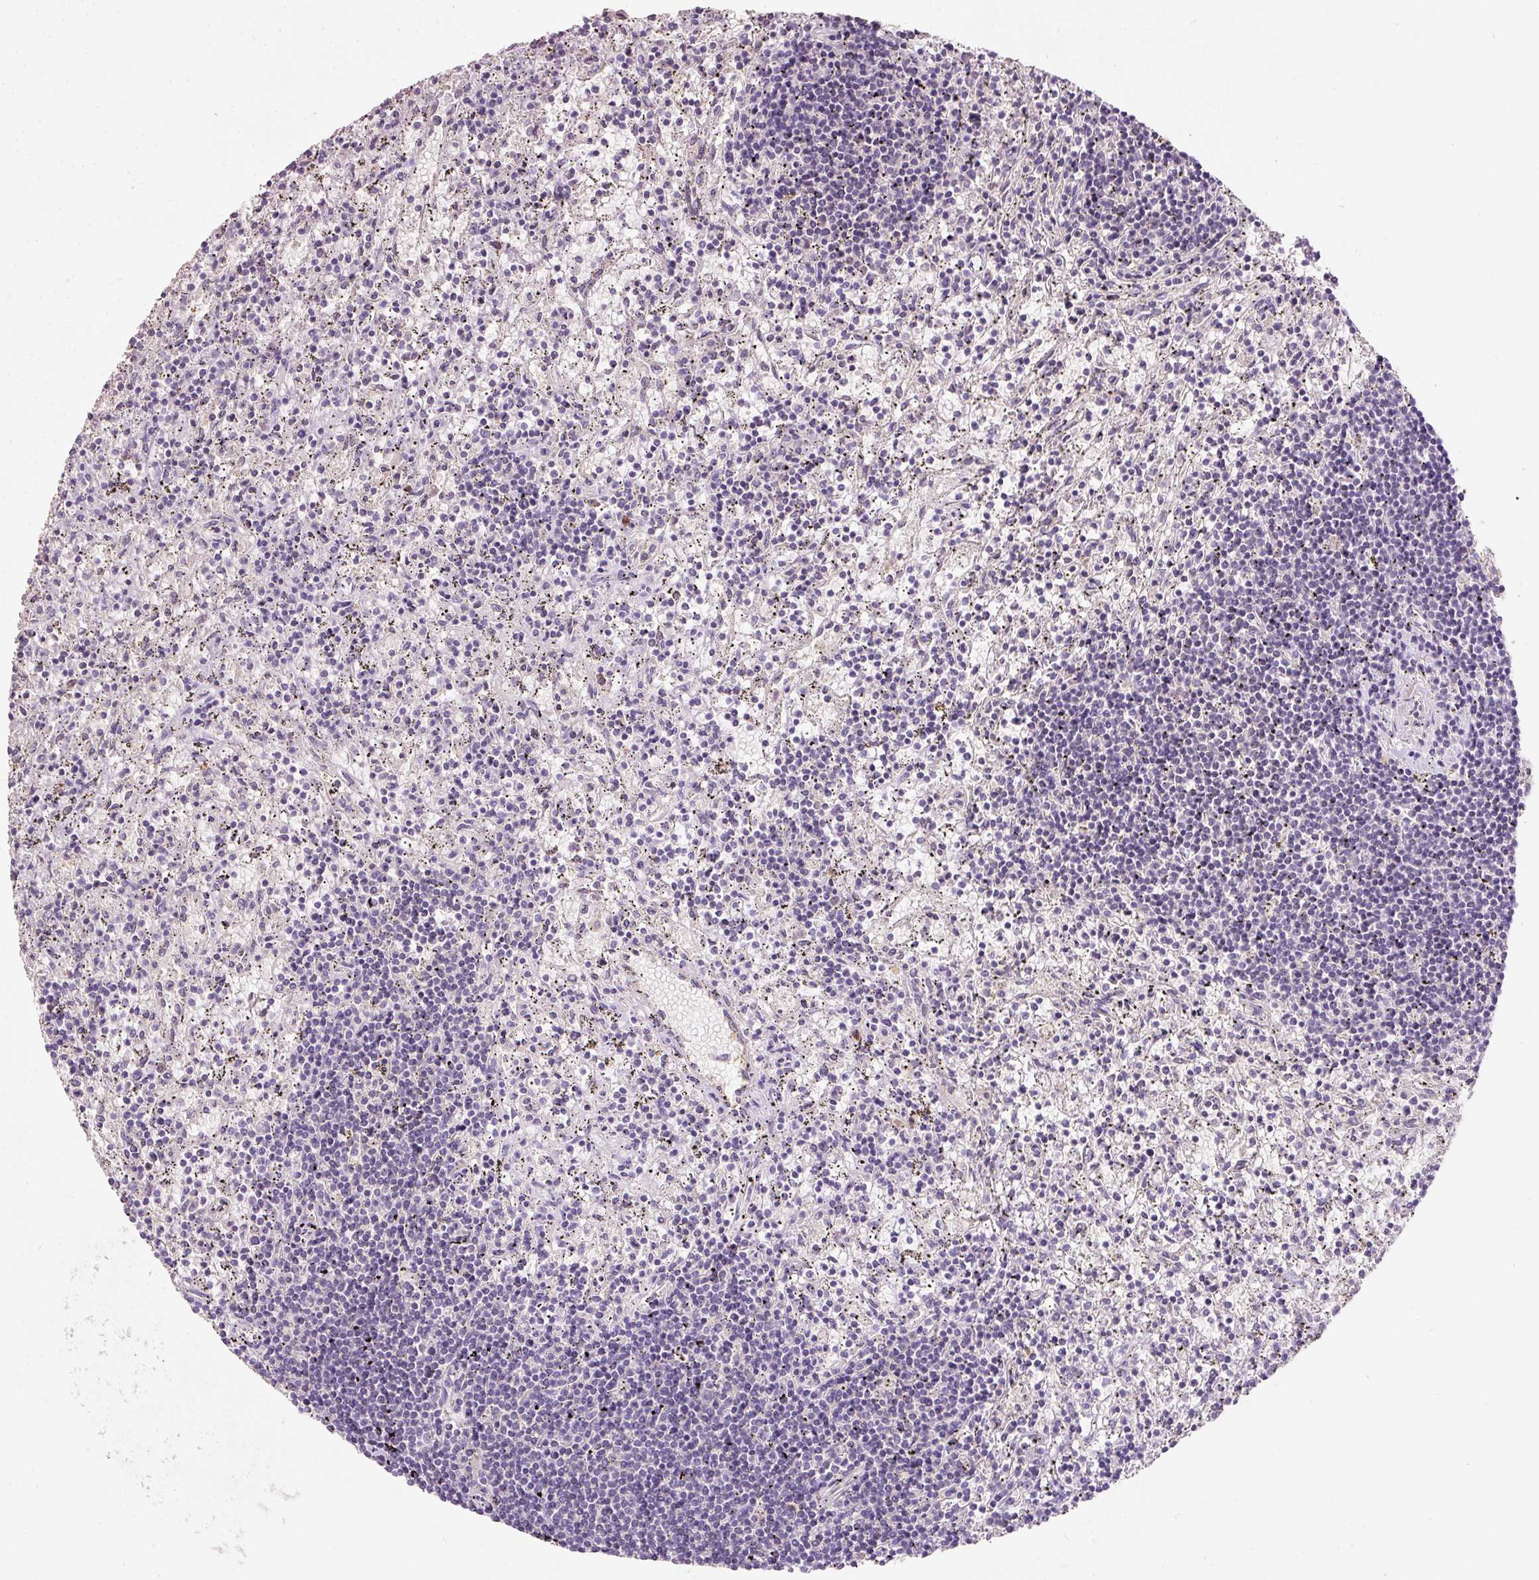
{"staining": {"intensity": "negative", "quantity": "none", "location": "none"}, "tissue": "lymphoma", "cell_type": "Tumor cells", "image_type": "cancer", "snomed": [{"axis": "morphology", "description": "Malignant lymphoma, non-Hodgkin's type, Low grade"}, {"axis": "topography", "description": "Spleen"}], "caption": "Tumor cells show no significant protein staining in lymphoma. Nuclei are stained in blue.", "gene": "TMEM37", "patient": {"sex": "male", "age": 76}}